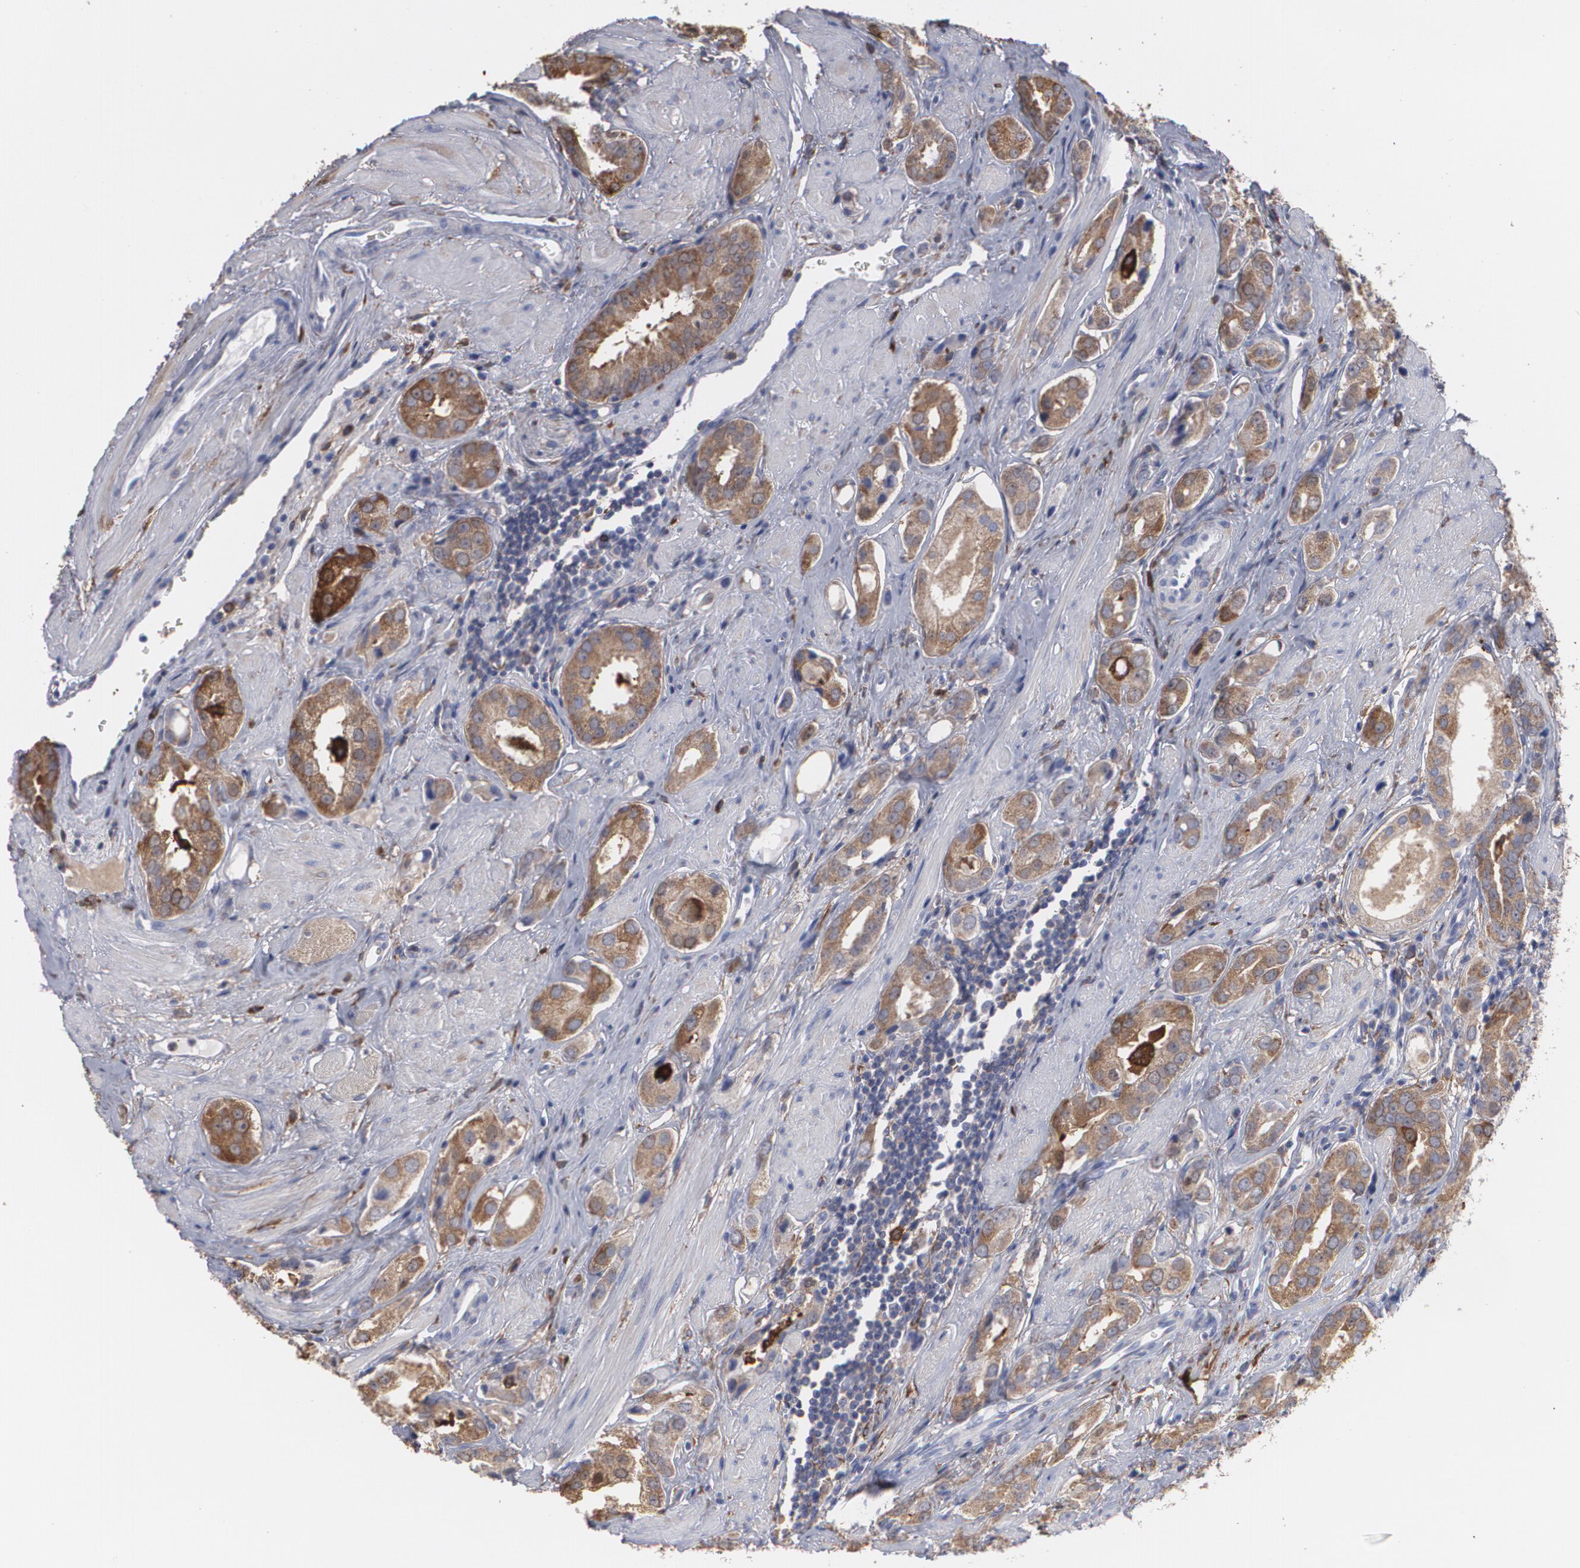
{"staining": {"intensity": "moderate", "quantity": ">75%", "location": "cytoplasmic/membranous"}, "tissue": "prostate cancer", "cell_type": "Tumor cells", "image_type": "cancer", "snomed": [{"axis": "morphology", "description": "Adenocarcinoma, Medium grade"}, {"axis": "topography", "description": "Prostate"}], "caption": "Protein expression analysis of prostate medium-grade adenocarcinoma reveals moderate cytoplasmic/membranous staining in approximately >75% of tumor cells.", "gene": "ODC1", "patient": {"sex": "male", "age": 53}}